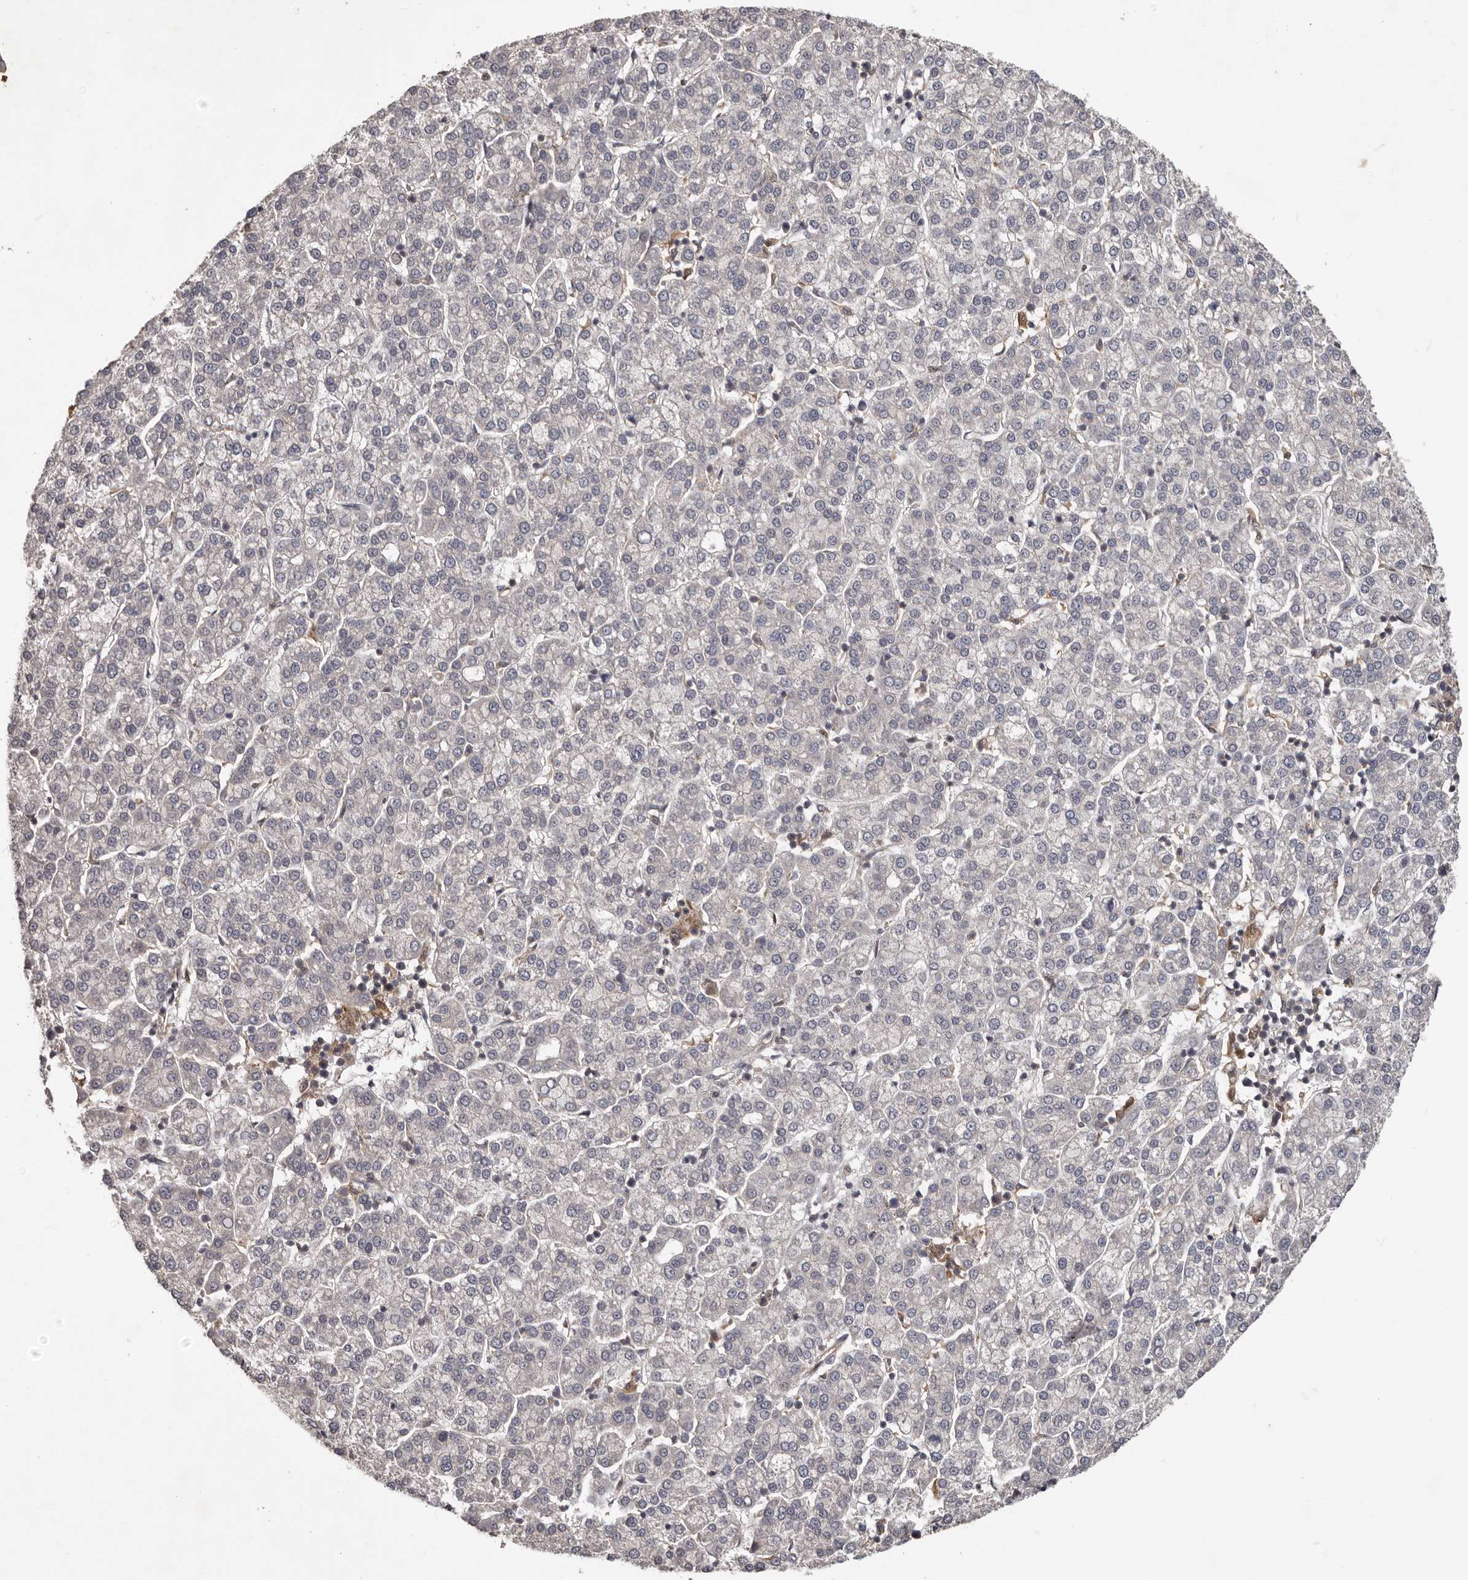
{"staining": {"intensity": "negative", "quantity": "none", "location": "none"}, "tissue": "liver cancer", "cell_type": "Tumor cells", "image_type": "cancer", "snomed": [{"axis": "morphology", "description": "Carcinoma, Hepatocellular, NOS"}, {"axis": "topography", "description": "Liver"}], "caption": "Tumor cells are negative for protein expression in human liver hepatocellular carcinoma.", "gene": "ANKRD44", "patient": {"sex": "female", "age": 58}}